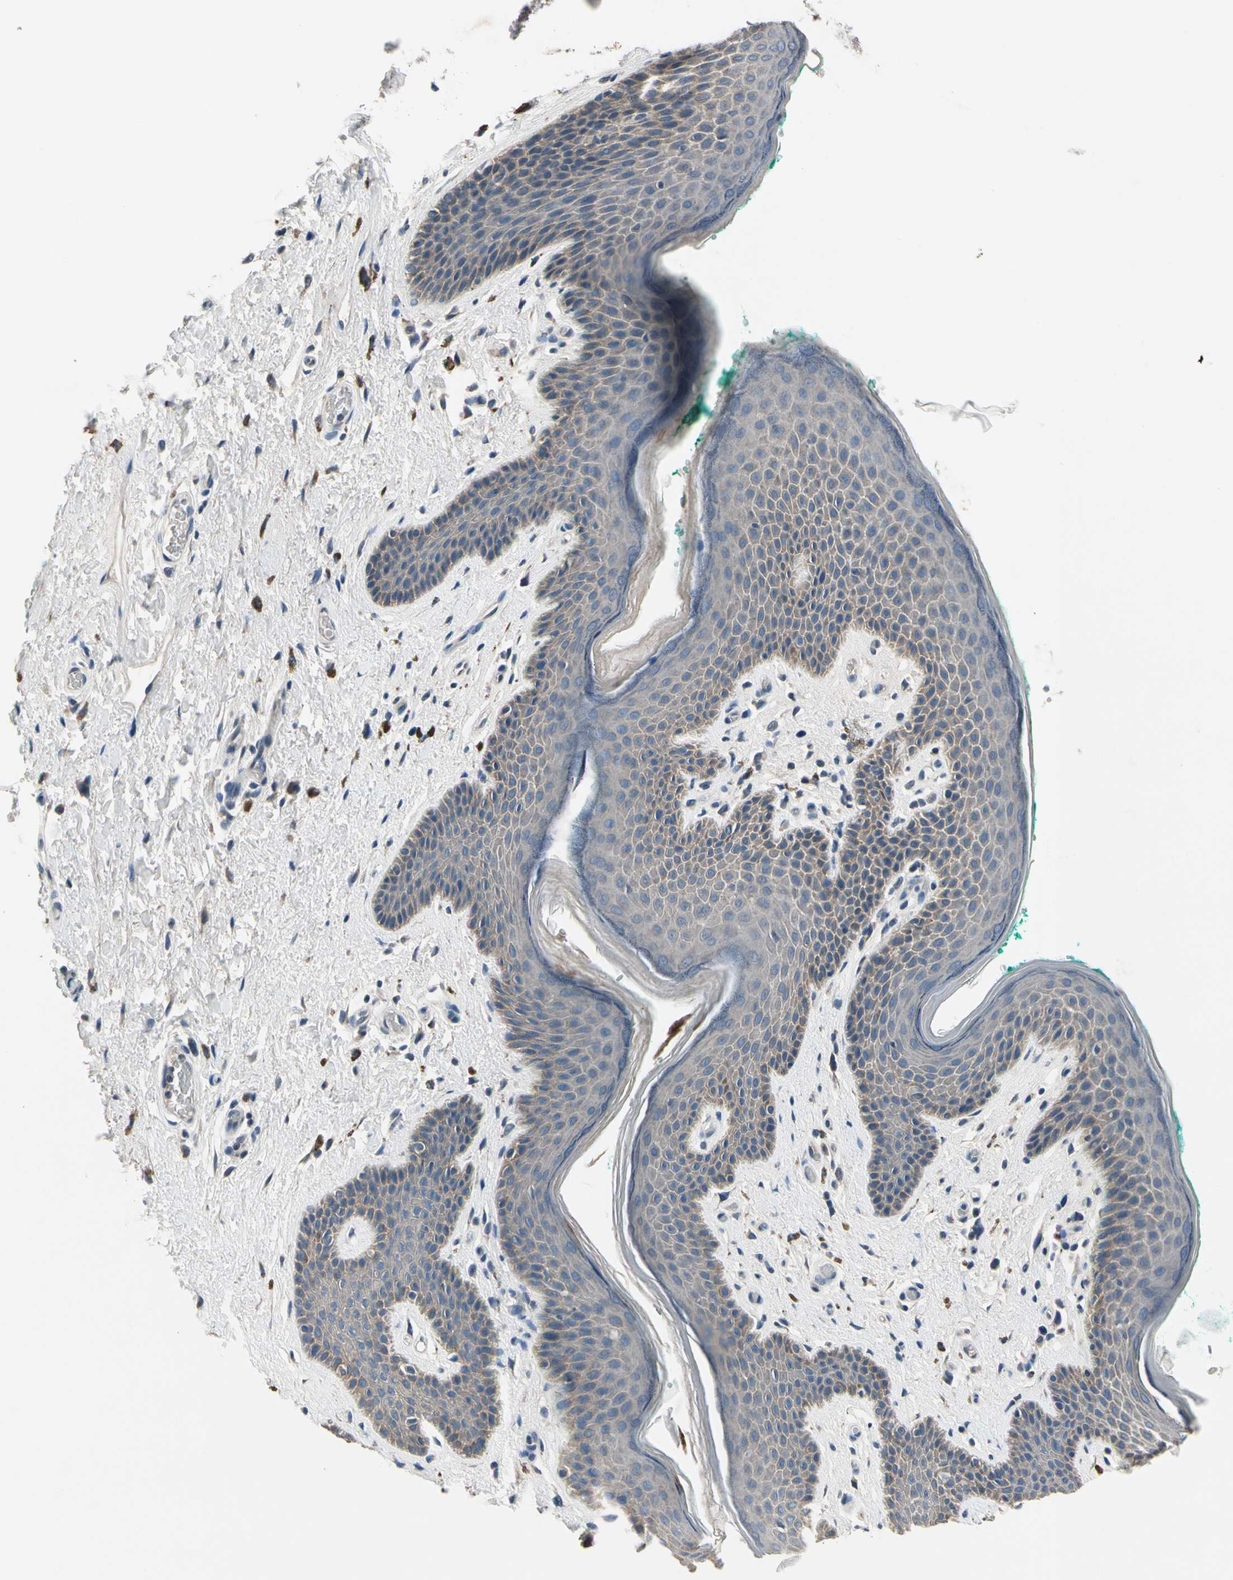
{"staining": {"intensity": "weak", "quantity": "25%-75%", "location": "cytoplasmic/membranous"}, "tissue": "skin", "cell_type": "Epidermal cells", "image_type": "normal", "snomed": [{"axis": "morphology", "description": "Normal tissue, NOS"}, {"axis": "topography", "description": "Anal"}], "caption": "Immunohistochemical staining of benign skin displays low levels of weak cytoplasmic/membranous staining in approximately 25%-75% of epidermal cells. (IHC, brightfield microscopy, high magnification).", "gene": "SELENOK", "patient": {"sex": "male", "age": 74}}